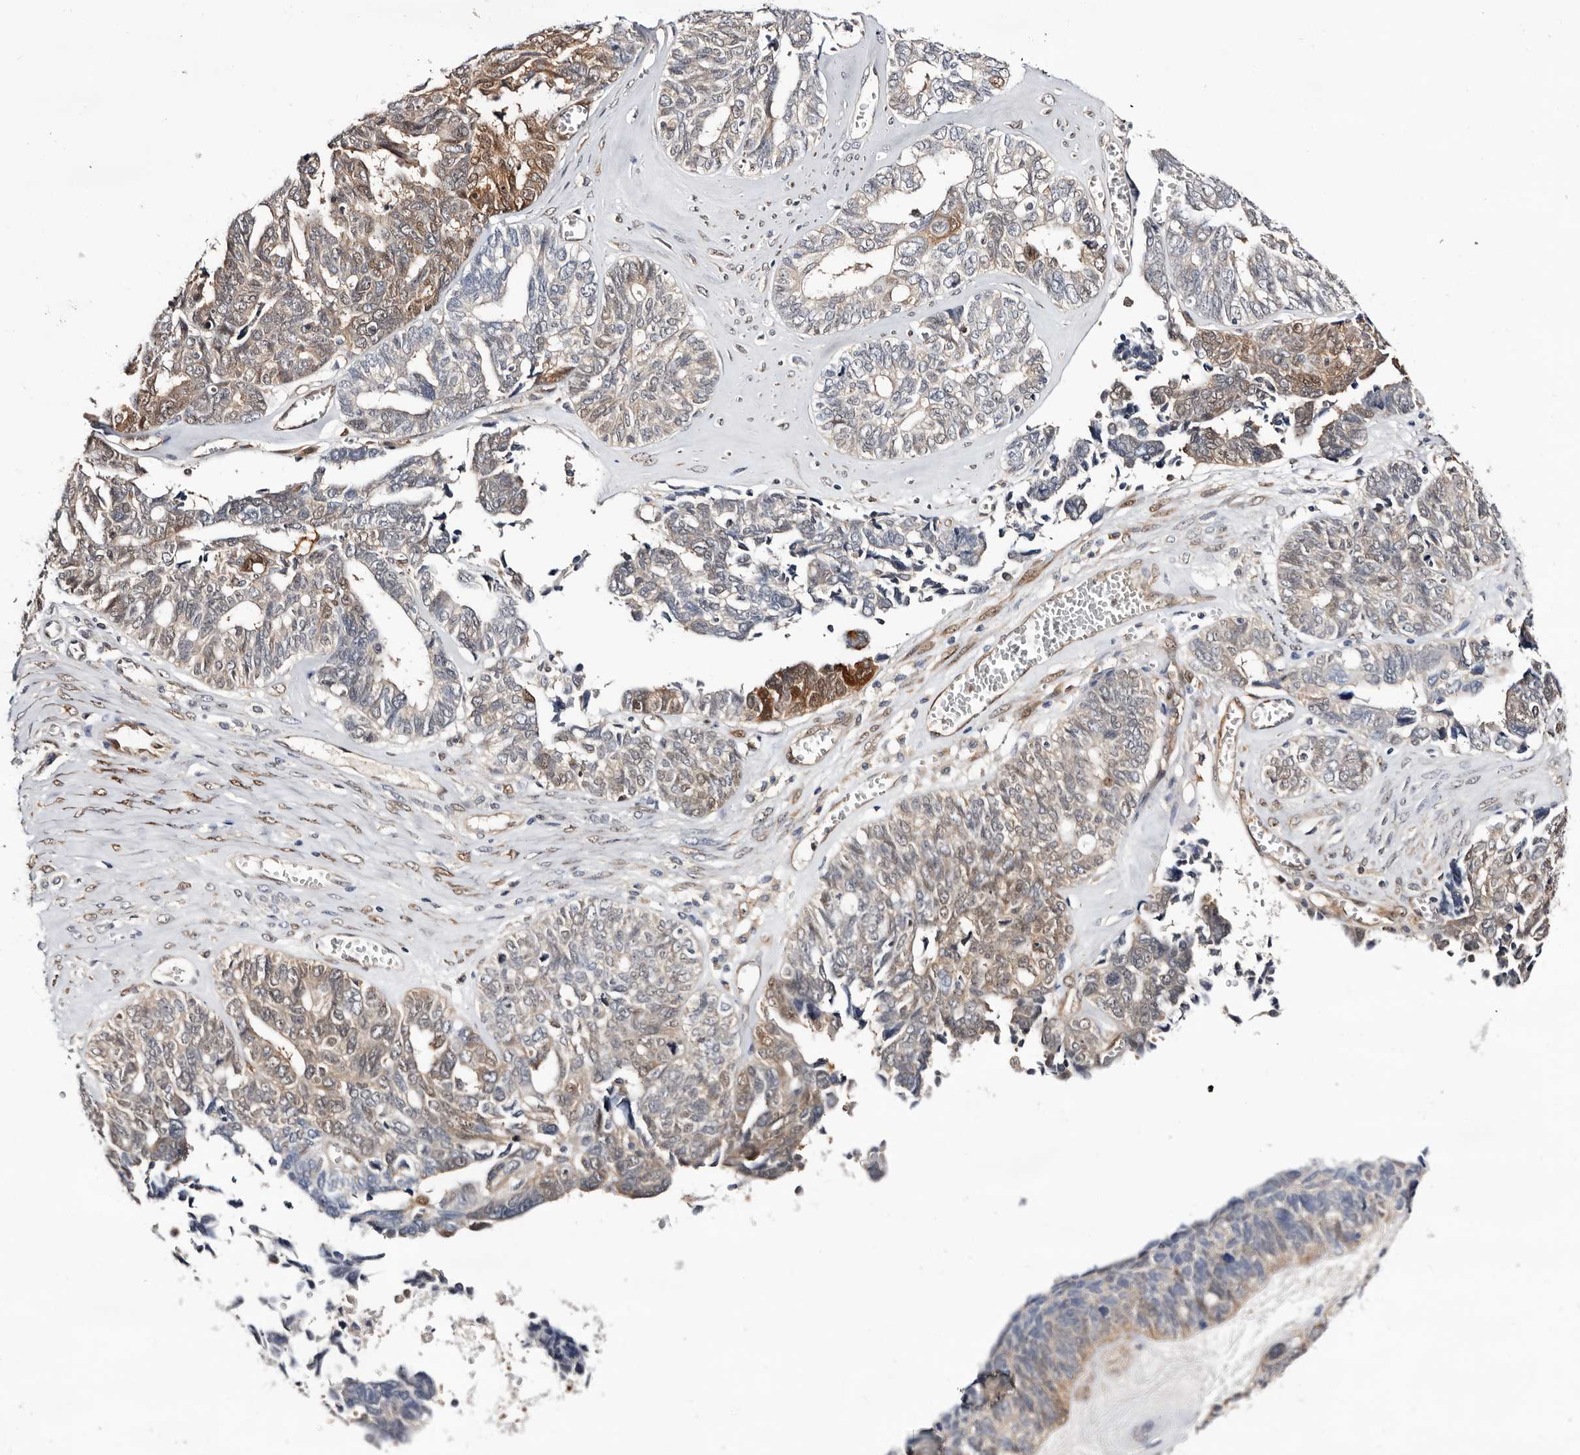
{"staining": {"intensity": "moderate", "quantity": "<25%", "location": "cytoplasmic/membranous"}, "tissue": "ovarian cancer", "cell_type": "Tumor cells", "image_type": "cancer", "snomed": [{"axis": "morphology", "description": "Cystadenocarcinoma, serous, NOS"}, {"axis": "topography", "description": "Ovary"}], "caption": "IHC micrograph of neoplastic tissue: human ovarian cancer (serous cystadenocarcinoma) stained using immunohistochemistry reveals low levels of moderate protein expression localized specifically in the cytoplasmic/membranous of tumor cells, appearing as a cytoplasmic/membranous brown color.", "gene": "TP53I3", "patient": {"sex": "female", "age": 79}}